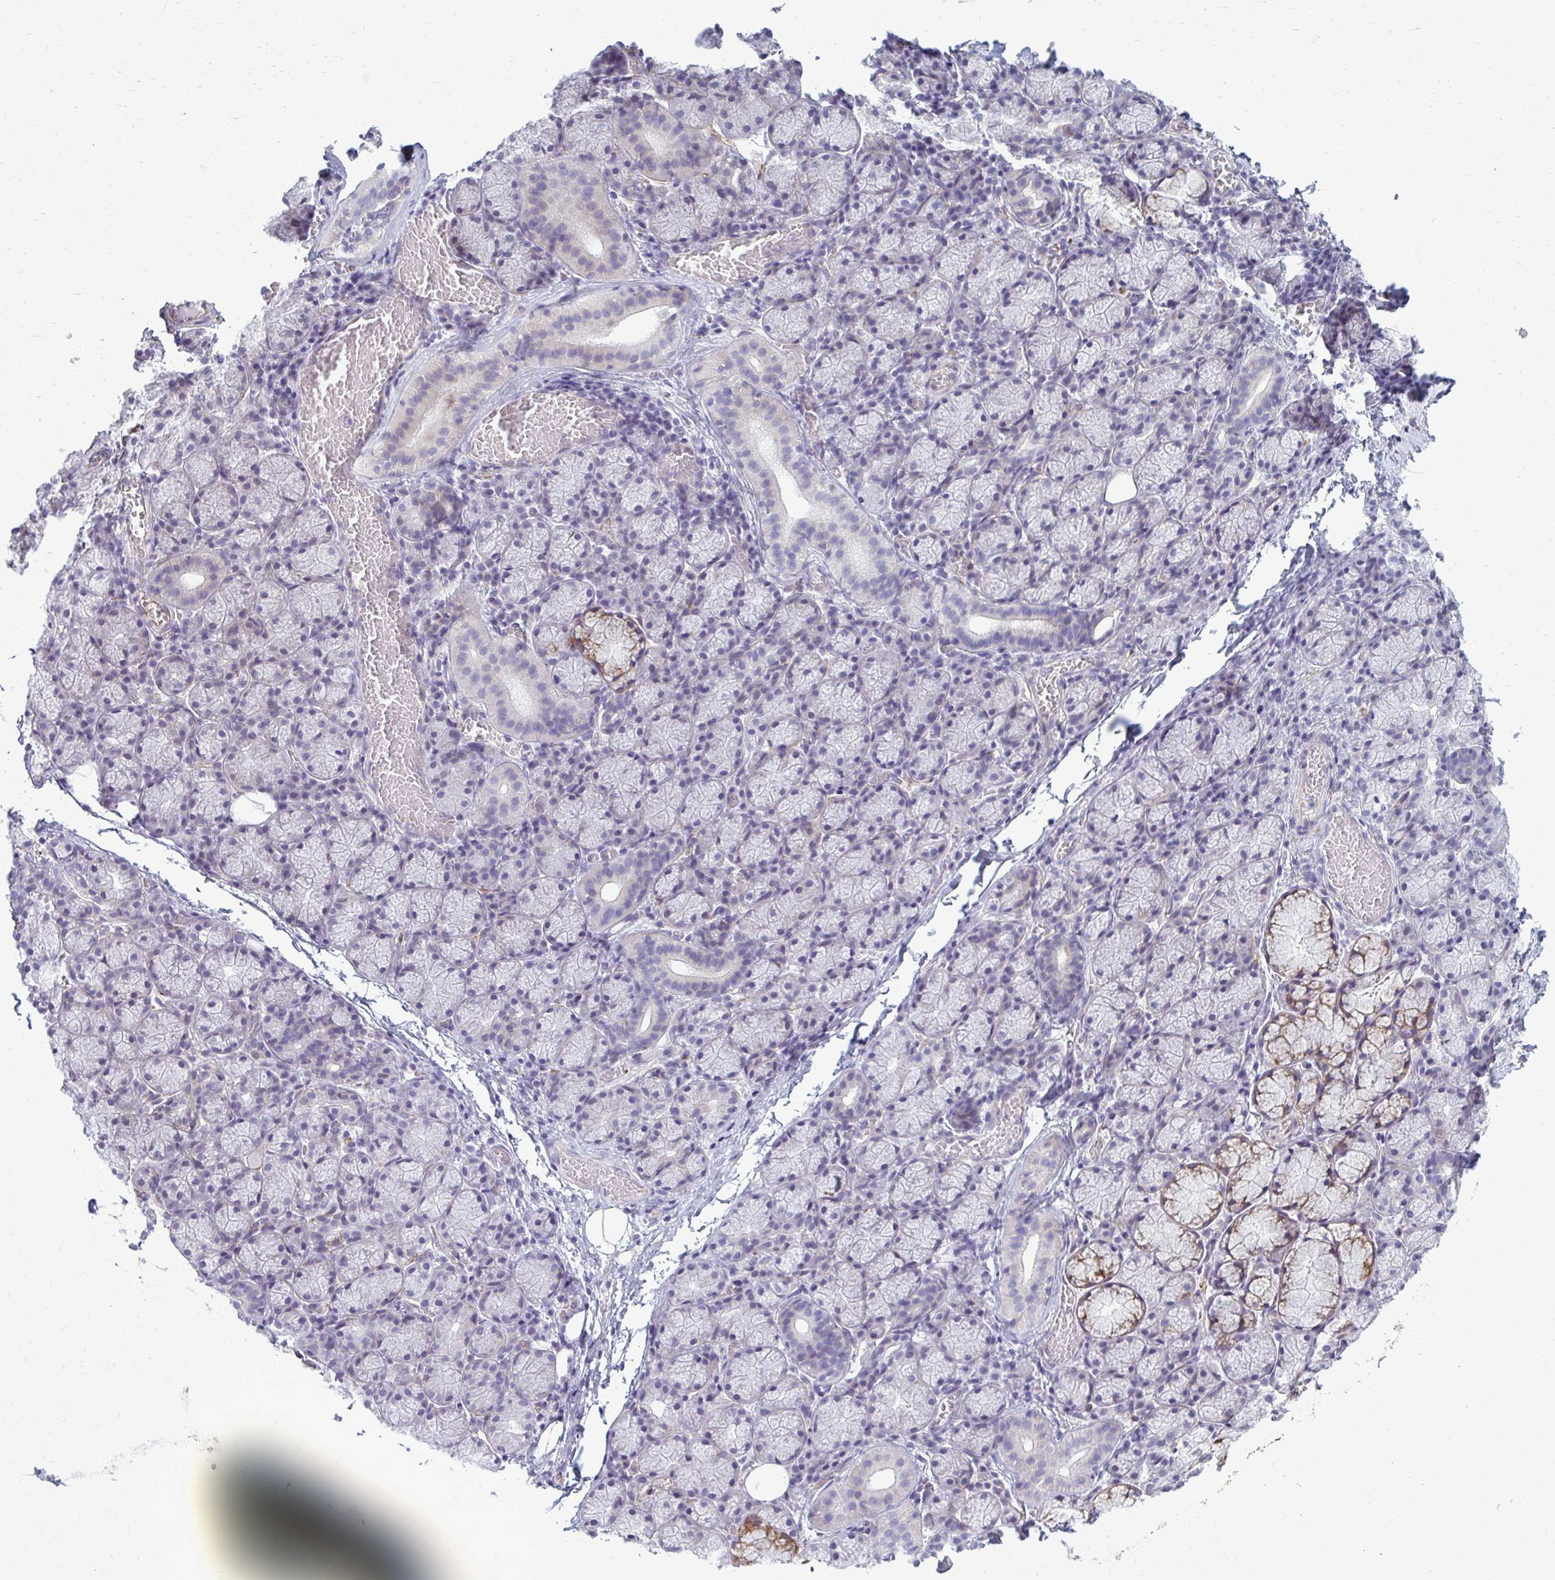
{"staining": {"intensity": "negative", "quantity": "none", "location": "none"}, "tissue": "salivary gland", "cell_type": "Glandular cells", "image_type": "normal", "snomed": [{"axis": "morphology", "description": "Normal tissue, NOS"}, {"axis": "topography", "description": "Salivary gland"}], "caption": "Salivary gland was stained to show a protein in brown. There is no significant staining in glandular cells. The staining is performed using DAB brown chromogen with nuclei counter-stained in using hematoxylin.", "gene": "DEPP1", "patient": {"sex": "female", "age": 24}}